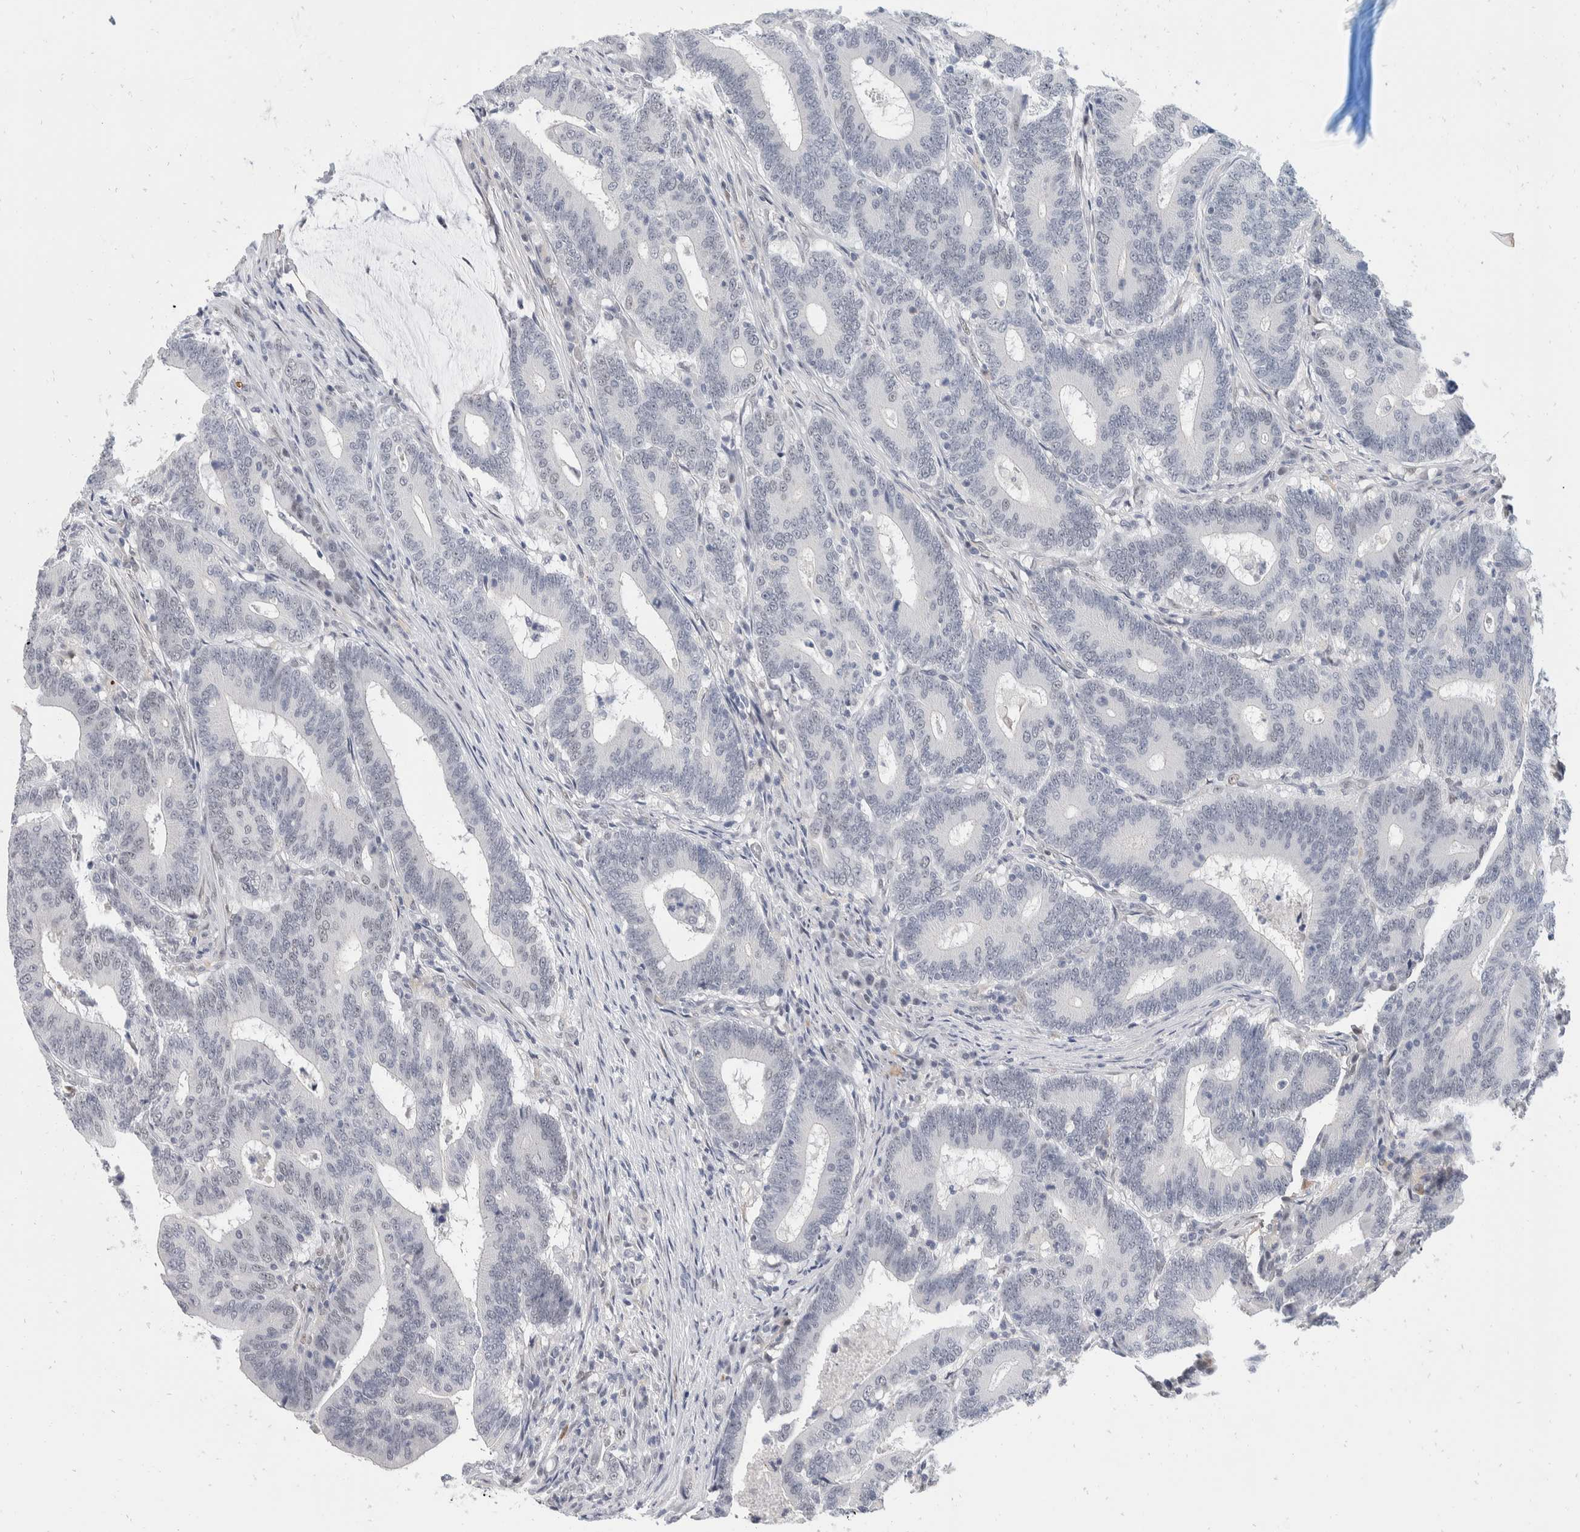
{"staining": {"intensity": "negative", "quantity": "none", "location": "none"}, "tissue": "colorectal cancer", "cell_type": "Tumor cells", "image_type": "cancer", "snomed": [{"axis": "morphology", "description": "Adenocarcinoma, NOS"}, {"axis": "topography", "description": "Colon"}], "caption": "Adenocarcinoma (colorectal) was stained to show a protein in brown. There is no significant staining in tumor cells.", "gene": "CATSPERD", "patient": {"sex": "female", "age": 66}}